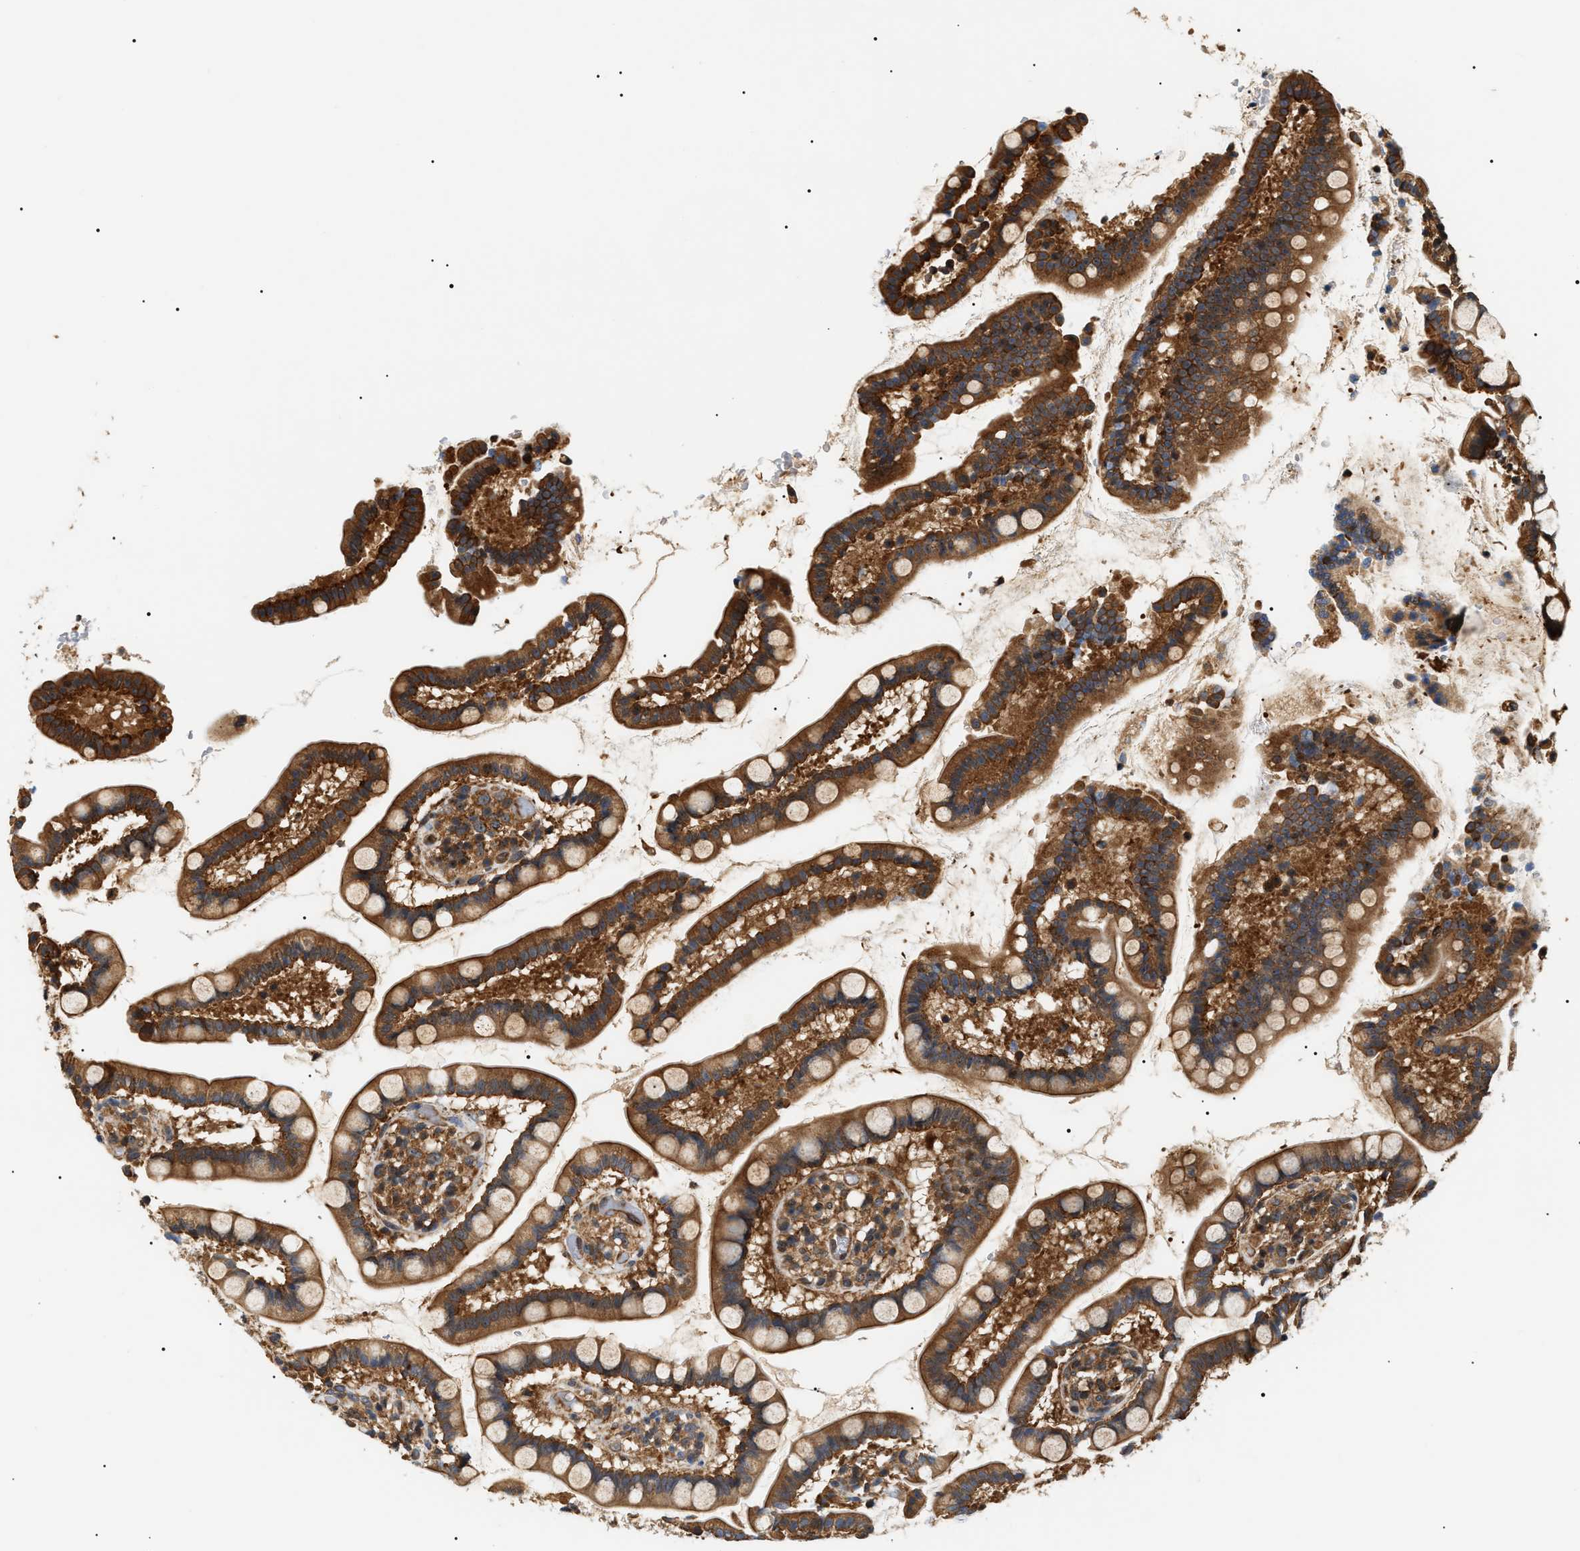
{"staining": {"intensity": "strong", "quantity": ">75%", "location": "cytoplasmic/membranous"}, "tissue": "small intestine", "cell_type": "Glandular cells", "image_type": "normal", "snomed": [{"axis": "morphology", "description": "Normal tissue, NOS"}, {"axis": "topography", "description": "Small intestine"}], "caption": "Small intestine stained with DAB immunohistochemistry (IHC) exhibits high levels of strong cytoplasmic/membranous positivity in about >75% of glandular cells.", "gene": "SH3GLB2", "patient": {"sex": "female", "age": 84}}